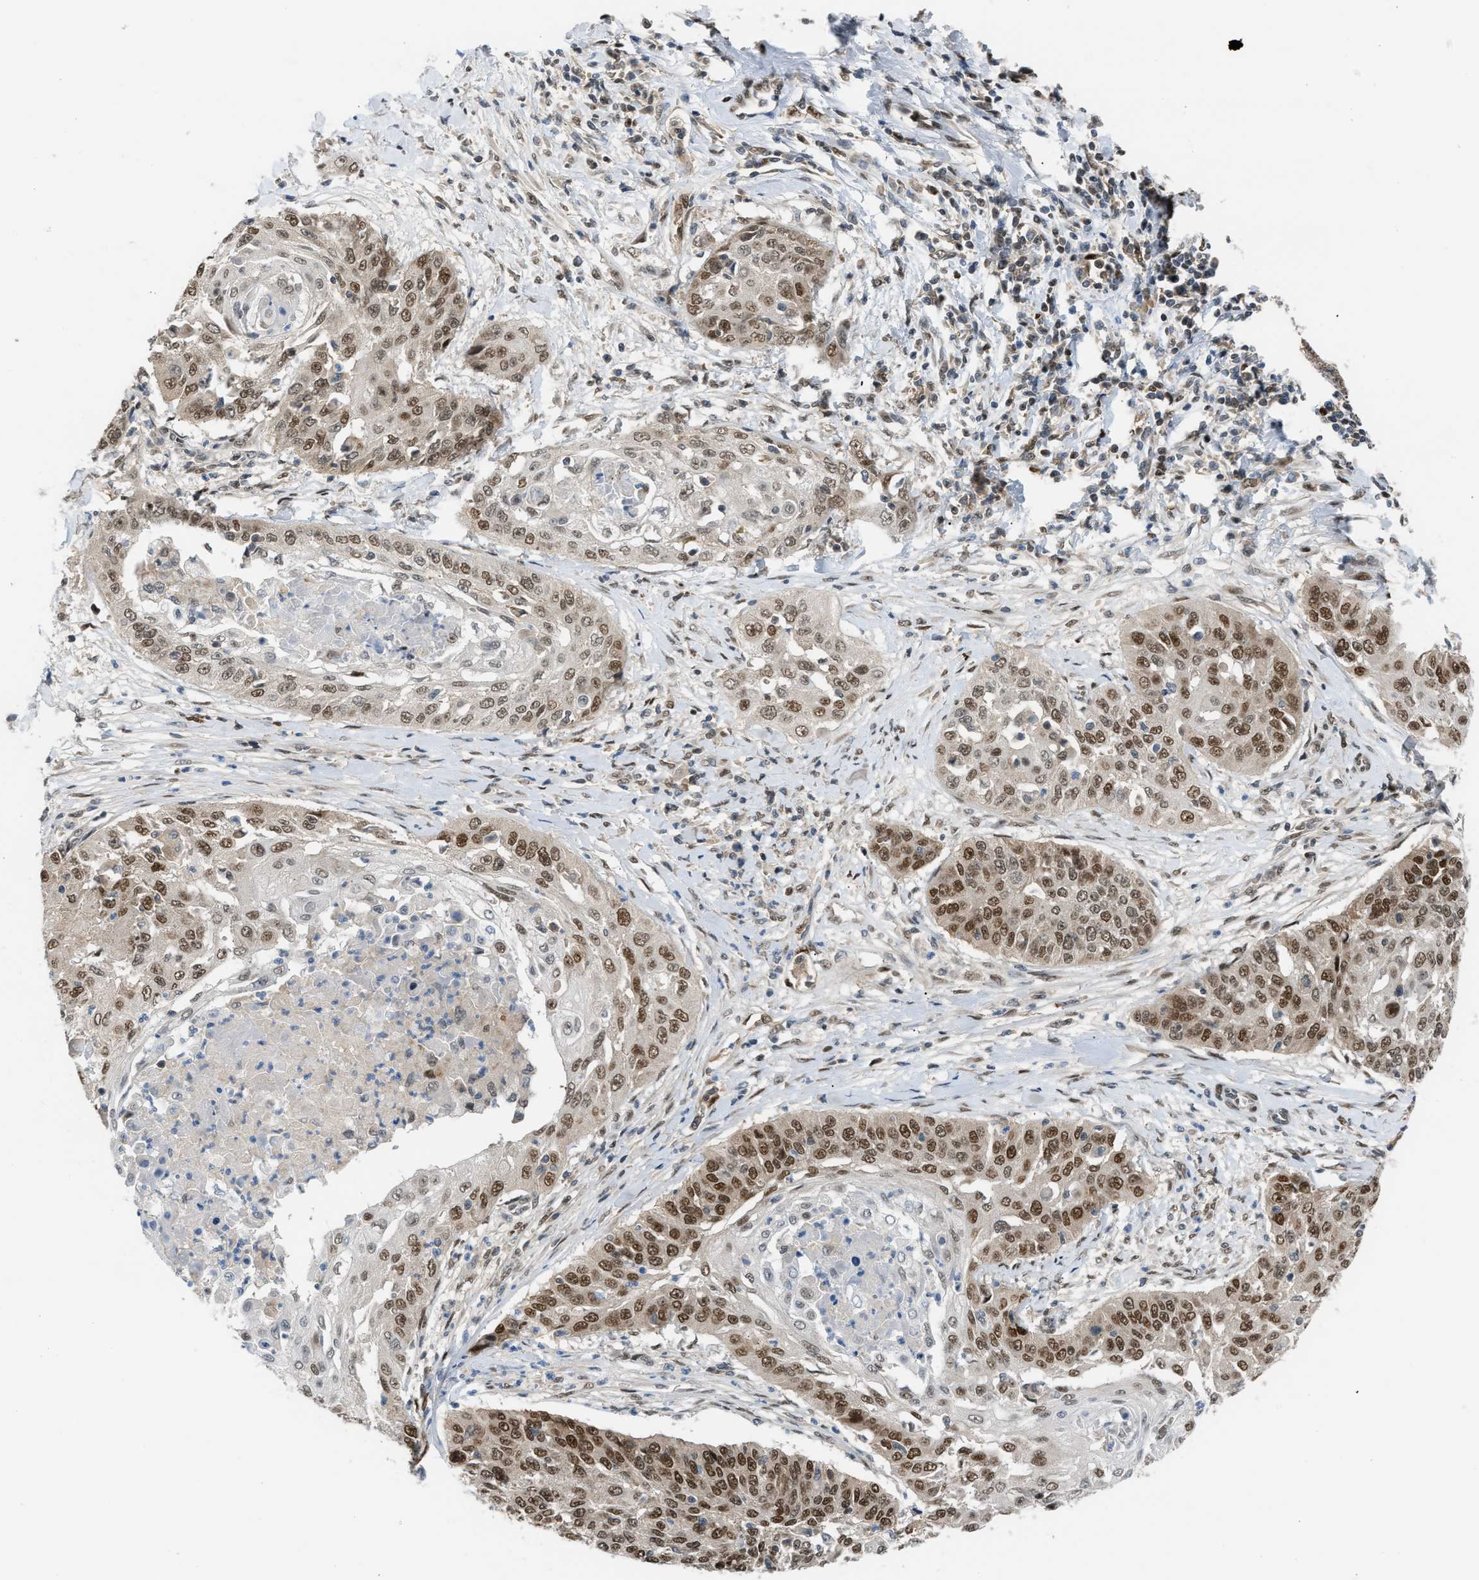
{"staining": {"intensity": "moderate", "quantity": ">75%", "location": "nuclear"}, "tissue": "cervical cancer", "cell_type": "Tumor cells", "image_type": "cancer", "snomed": [{"axis": "morphology", "description": "Squamous cell carcinoma, NOS"}, {"axis": "topography", "description": "Cervix"}], "caption": "The immunohistochemical stain shows moderate nuclear expression in tumor cells of squamous cell carcinoma (cervical) tissue.", "gene": "SSBP2", "patient": {"sex": "female", "age": 64}}